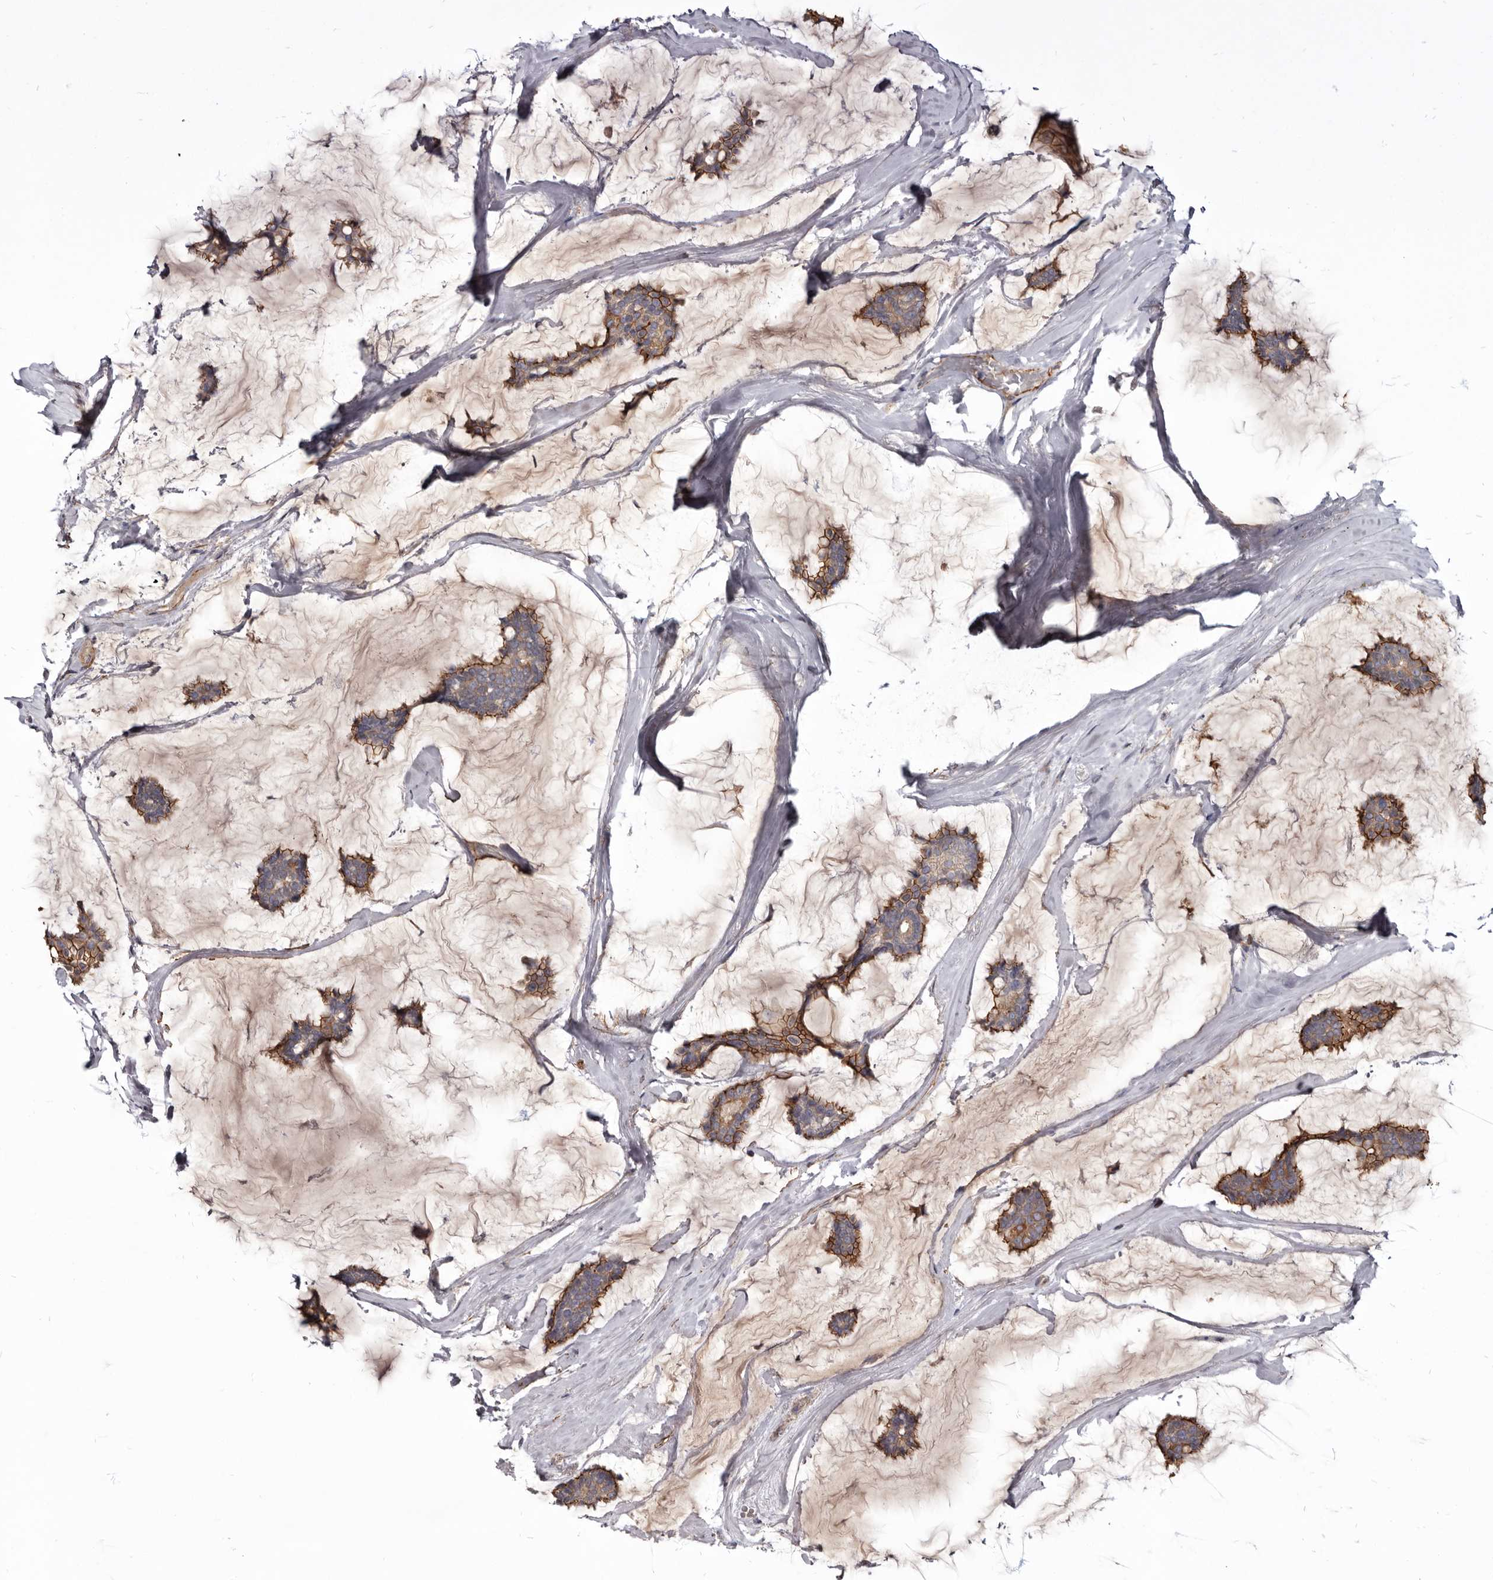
{"staining": {"intensity": "moderate", "quantity": "25%-75%", "location": "cytoplasmic/membranous"}, "tissue": "breast cancer", "cell_type": "Tumor cells", "image_type": "cancer", "snomed": [{"axis": "morphology", "description": "Duct carcinoma"}, {"axis": "topography", "description": "Breast"}], "caption": "Breast intraductal carcinoma was stained to show a protein in brown. There is medium levels of moderate cytoplasmic/membranous expression in approximately 25%-75% of tumor cells. (Stains: DAB (3,3'-diaminobenzidine) in brown, nuclei in blue, Microscopy: brightfield microscopy at high magnification).", "gene": "CGN", "patient": {"sex": "female", "age": 93}}